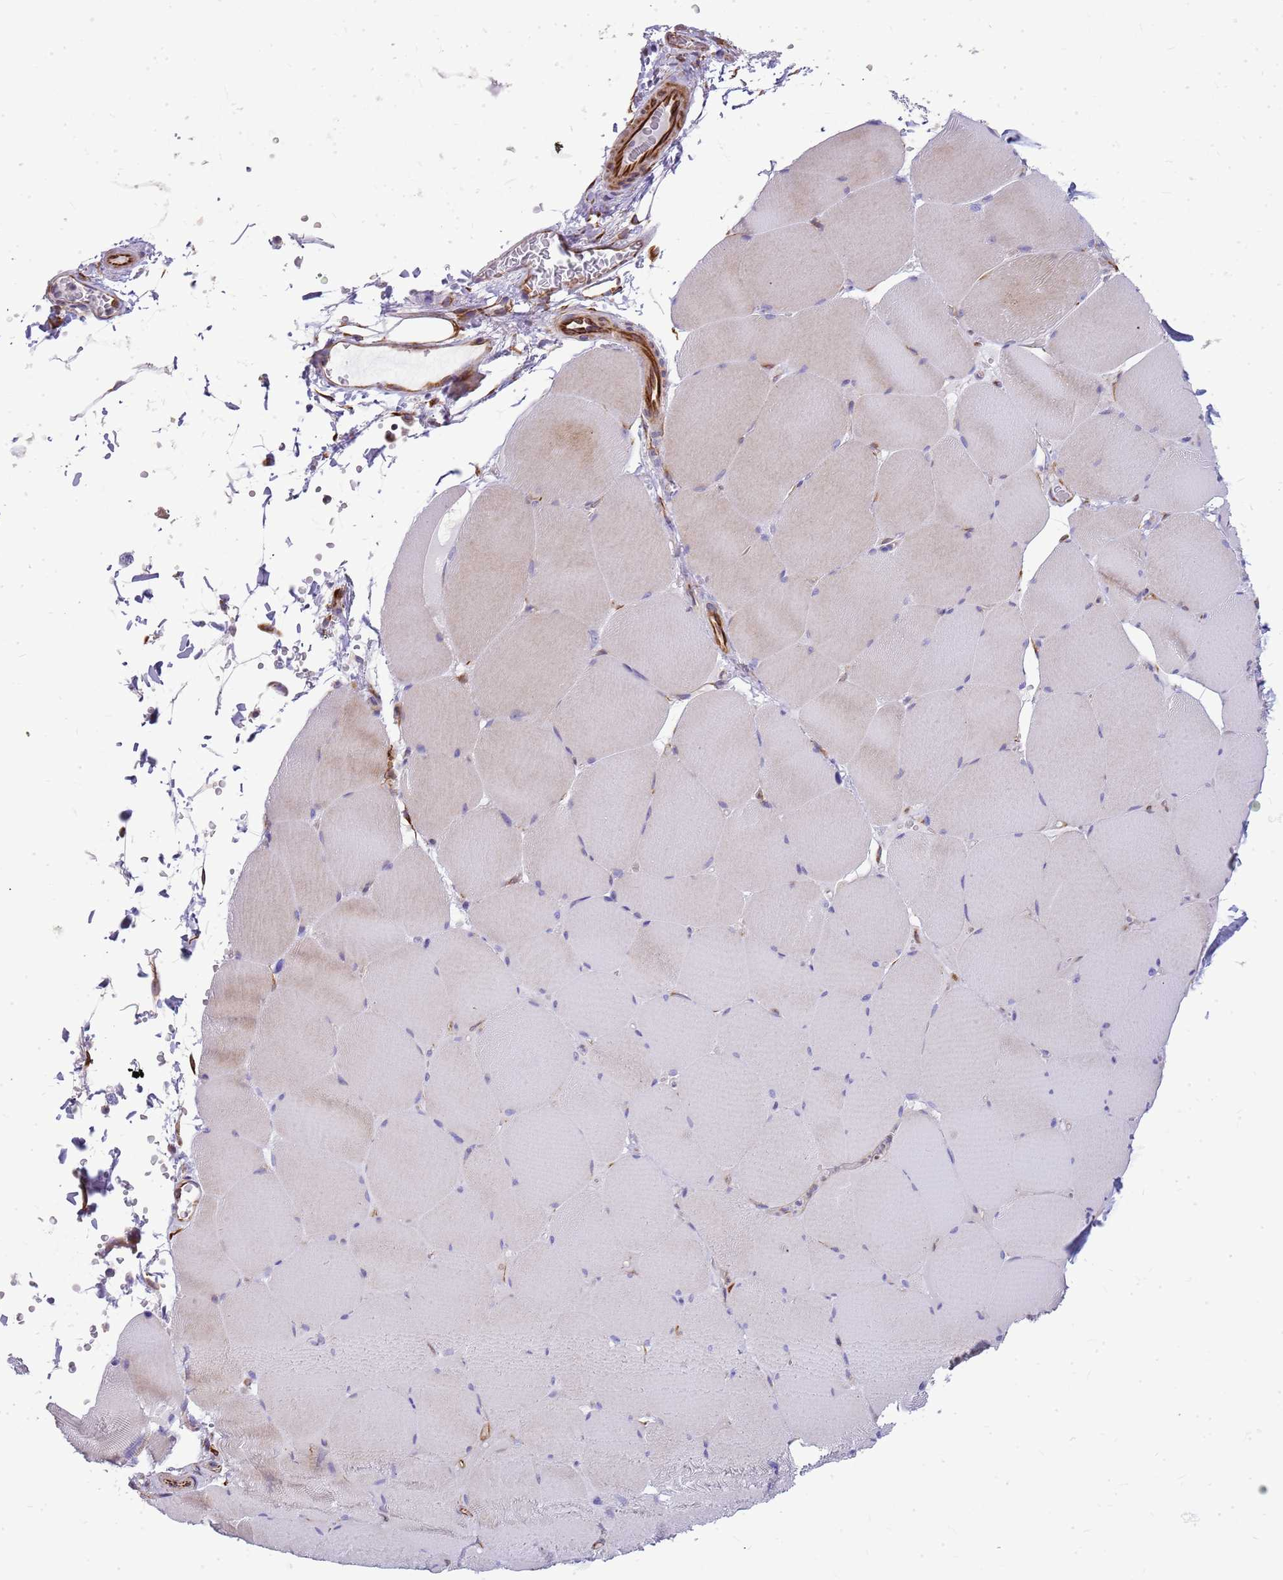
{"staining": {"intensity": "negative", "quantity": "none", "location": "none"}, "tissue": "skeletal muscle", "cell_type": "Myocytes", "image_type": "normal", "snomed": [{"axis": "morphology", "description": "Normal tissue, NOS"}, {"axis": "topography", "description": "Skeletal muscle"}, {"axis": "topography", "description": "Head-Neck"}], "caption": "Immunohistochemistry image of normal skeletal muscle stained for a protein (brown), which shows no staining in myocytes. (DAB (3,3'-diaminobenzidine) immunohistochemistry visualized using brightfield microscopy, high magnification).", "gene": "ZDHHC1", "patient": {"sex": "male", "age": 66}}